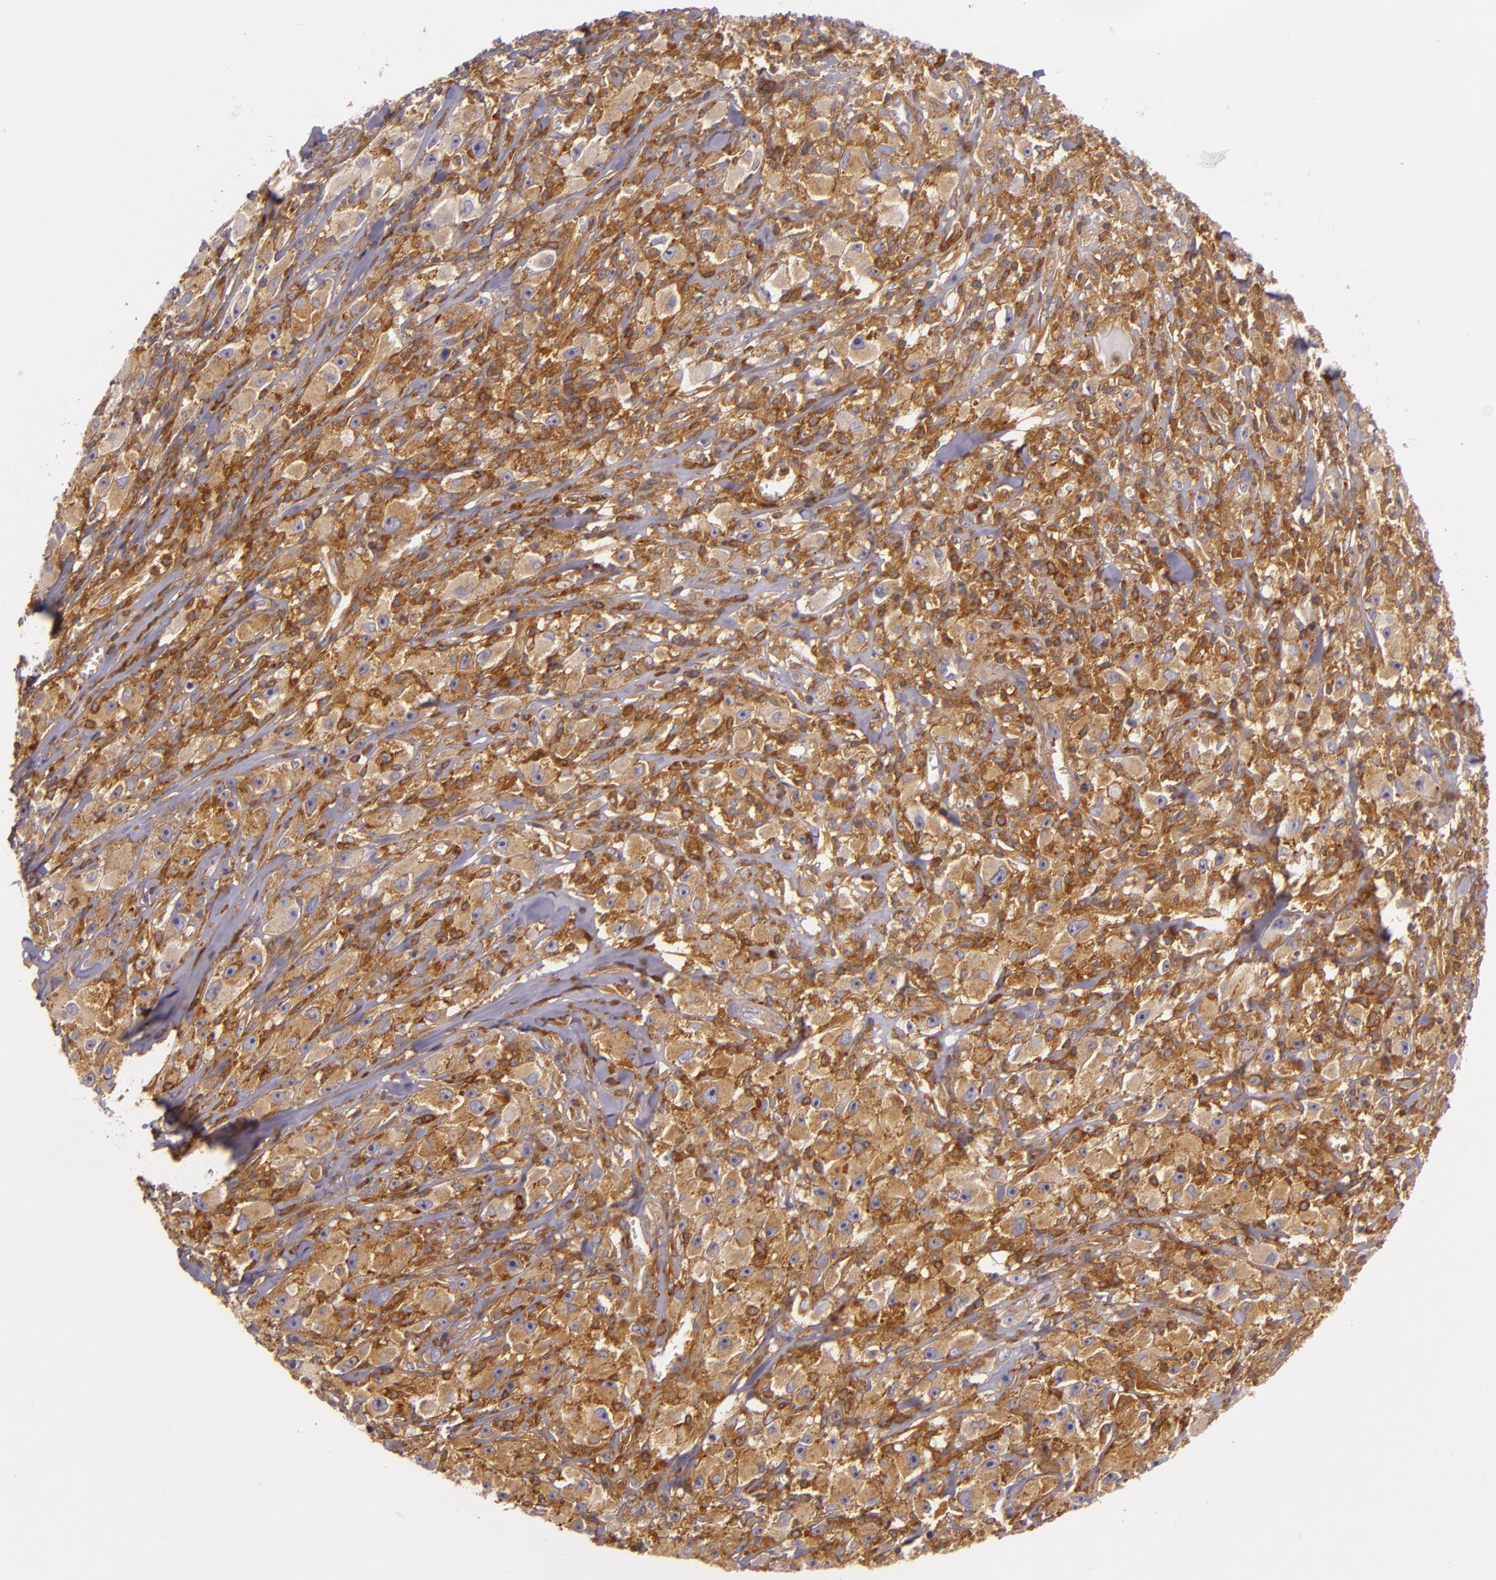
{"staining": {"intensity": "strong", "quantity": ">75%", "location": "cytoplasmic/membranous"}, "tissue": "melanoma", "cell_type": "Tumor cells", "image_type": "cancer", "snomed": [{"axis": "morphology", "description": "Malignant melanoma, NOS"}, {"axis": "topography", "description": "Skin"}], "caption": "A micrograph of human malignant melanoma stained for a protein demonstrates strong cytoplasmic/membranous brown staining in tumor cells.", "gene": "TLN1", "patient": {"sex": "male", "age": 56}}